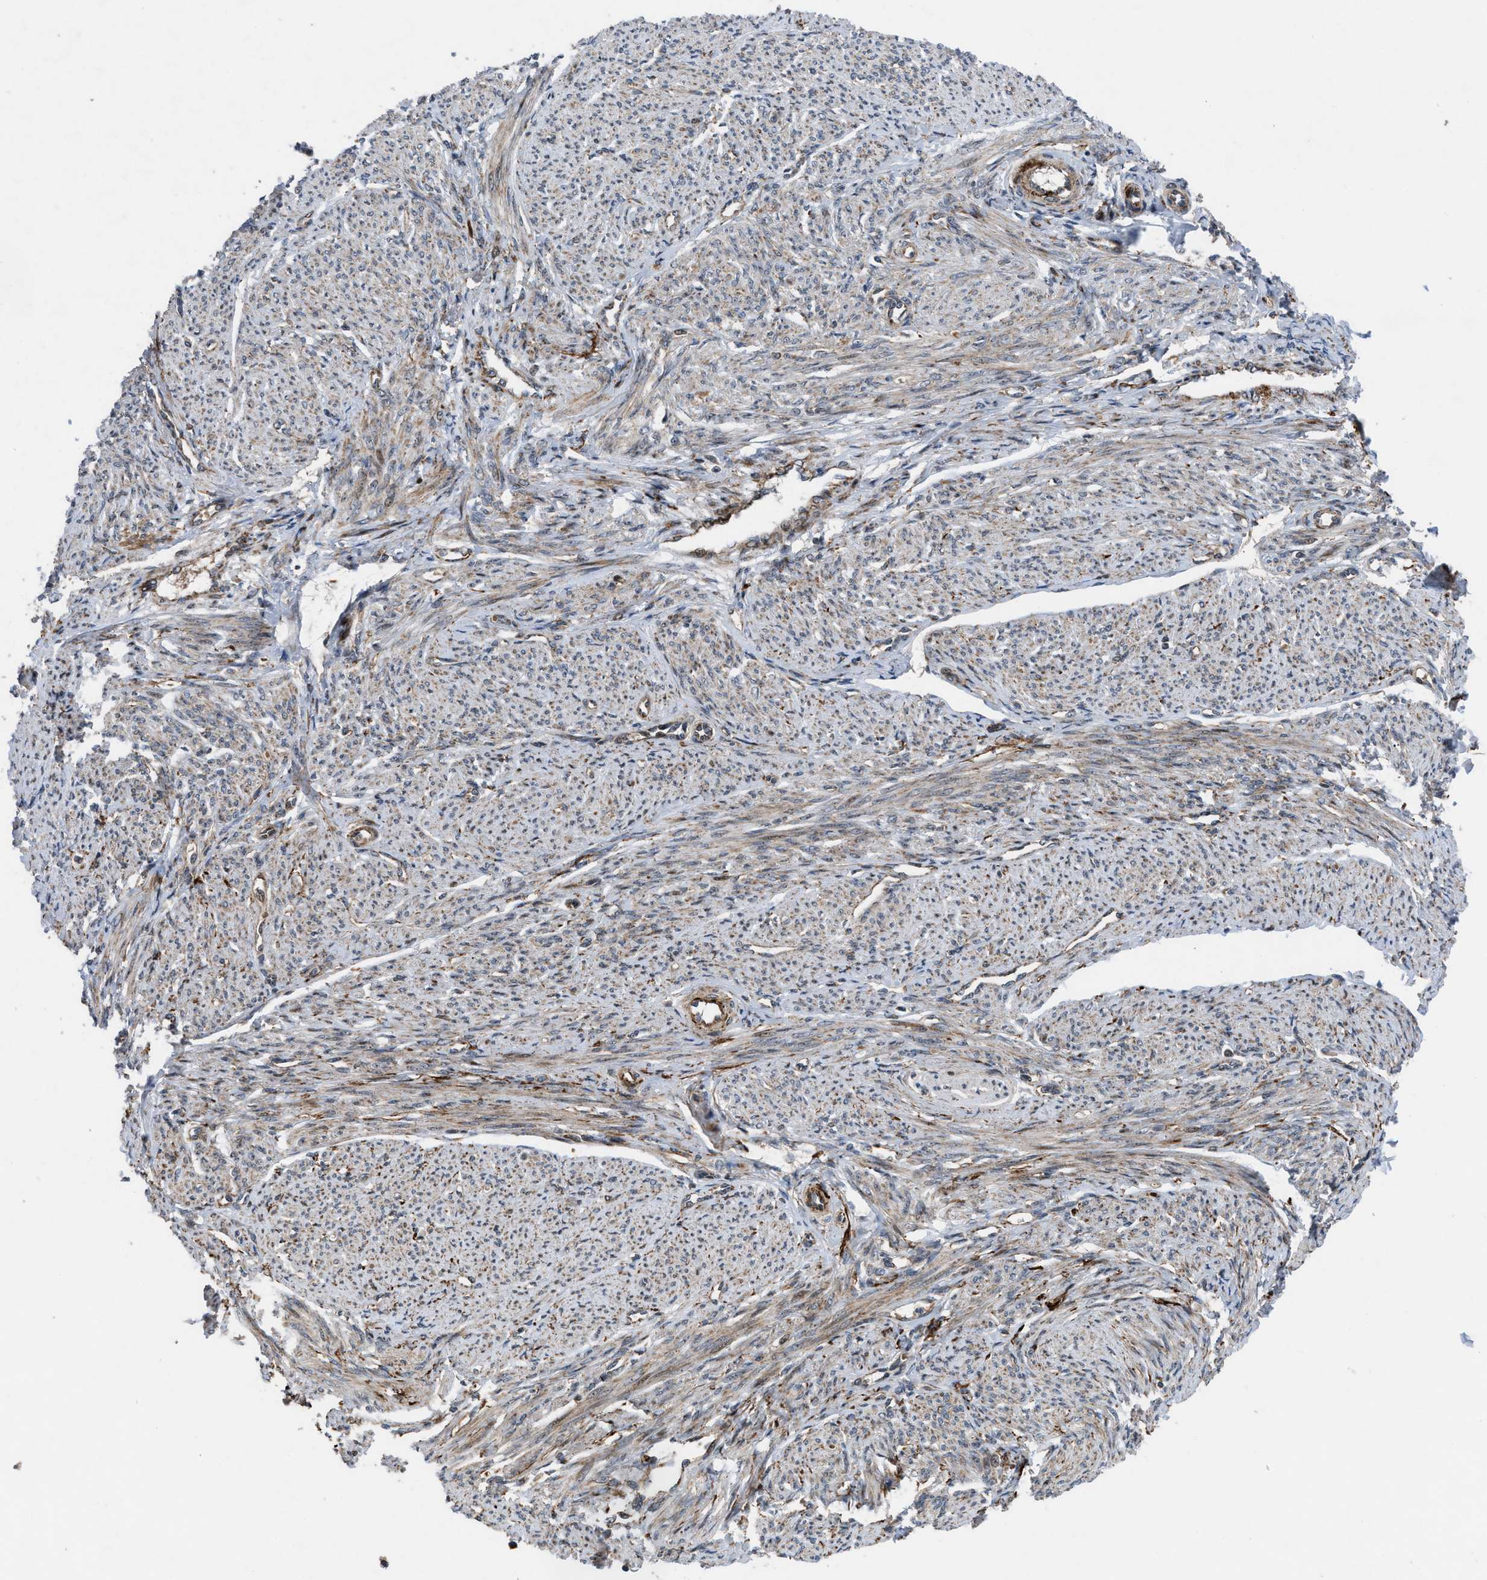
{"staining": {"intensity": "weak", "quantity": ">75%", "location": "cytoplasmic/membranous"}, "tissue": "smooth muscle", "cell_type": "Smooth muscle cells", "image_type": "normal", "snomed": [{"axis": "morphology", "description": "Normal tissue, NOS"}, {"axis": "topography", "description": "Smooth muscle"}], "caption": "Immunohistochemistry staining of unremarkable smooth muscle, which exhibits low levels of weak cytoplasmic/membranous expression in about >75% of smooth muscle cells indicating weak cytoplasmic/membranous protein expression. The staining was performed using DAB (brown) for protein detection and nuclei were counterstained in hematoxylin (blue).", "gene": "AP3M2", "patient": {"sex": "female", "age": 65}}